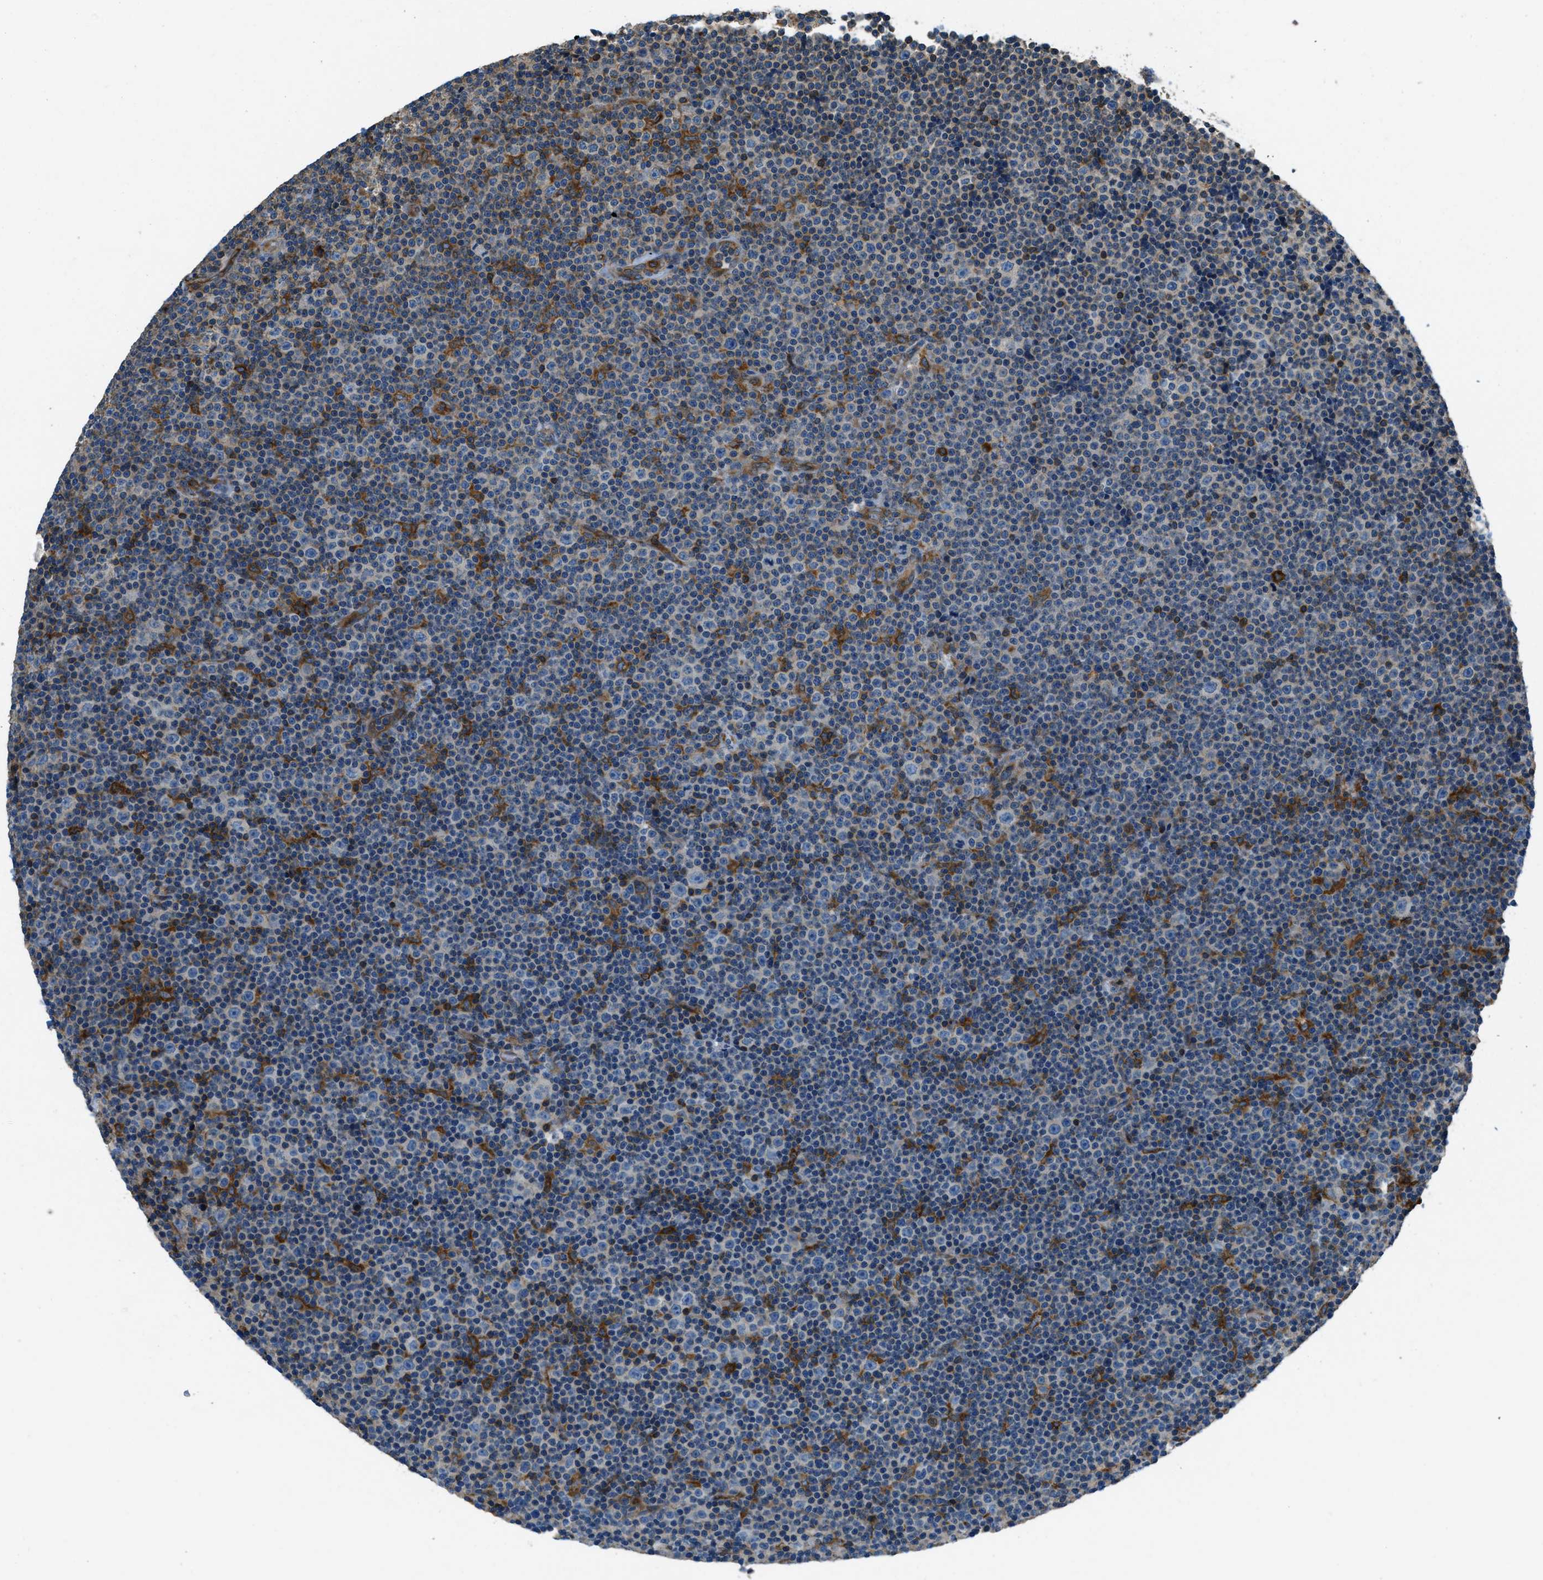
{"staining": {"intensity": "strong", "quantity": "<25%", "location": "cytoplasmic/membranous"}, "tissue": "lymphoma", "cell_type": "Tumor cells", "image_type": "cancer", "snomed": [{"axis": "morphology", "description": "Malignant lymphoma, non-Hodgkin's type, Low grade"}, {"axis": "topography", "description": "Lymph node"}], "caption": "Low-grade malignant lymphoma, non-Hodgkin's type was stained to show a protein in brown. There is medium levels of strong cytoplasmic/membranous staining in approximately <25% of tumor cells.", "gene": "GIMAP8", "patient": {"sex": "female", "age": 67}}